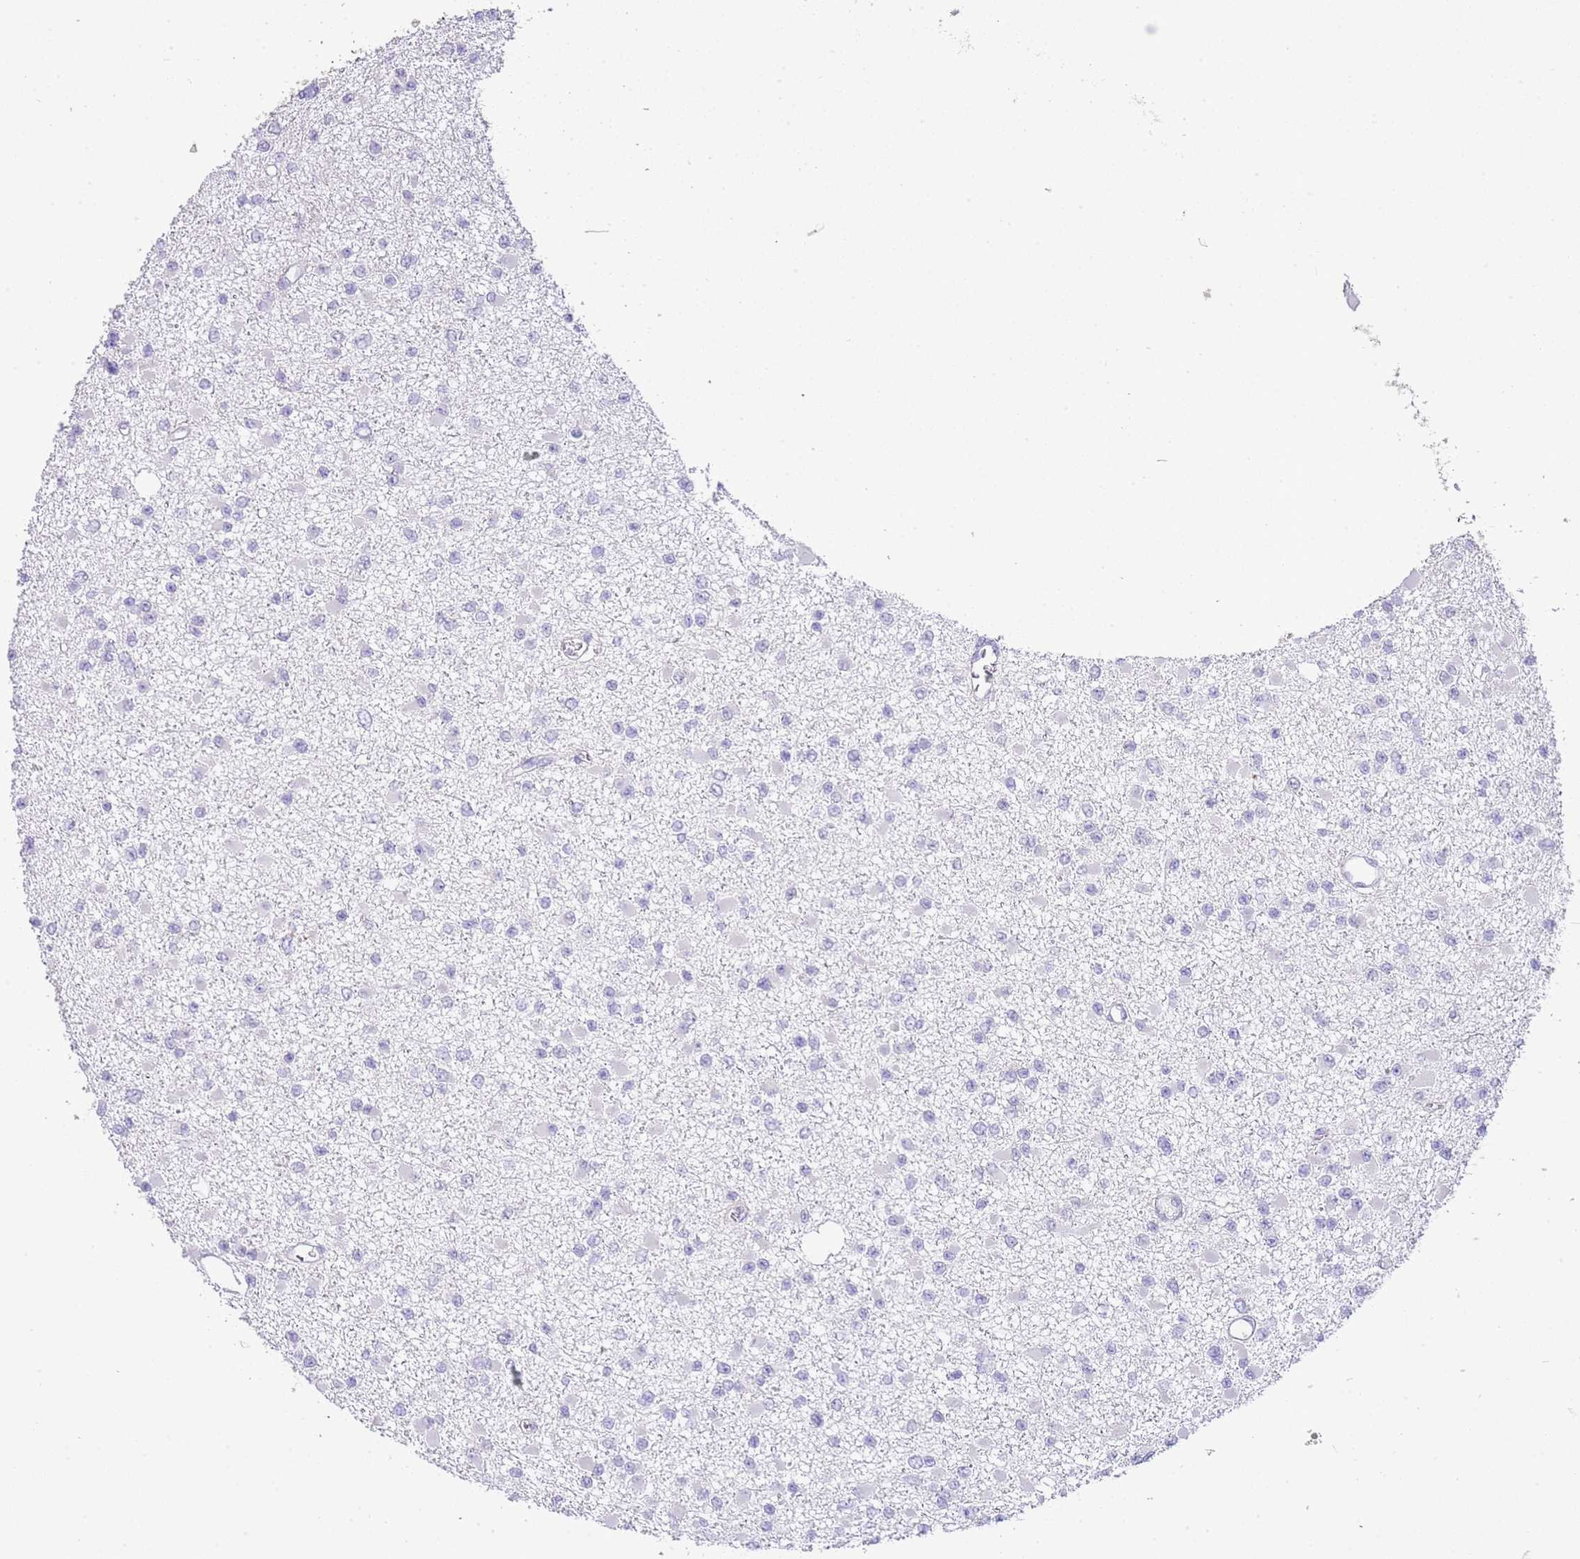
{"staining": {"intensity": "negative", "quantity": "none", "location": "none"}, "tissue": "glioma", "cell_type": "Tumor cells", "image_type": "cancer", "snomed": [{"axis": "morphology", "description": "Glioma, malignant, Low grade"}, {"axis": "topography", "description": "Brain"}], "caption": "An immunohistochemistry (IHC) image of glioma is shown. There is no staining in tumor cells of glioma.", "gene": "OR2Z1", "patient": {"sex": "female", "age": 22}}